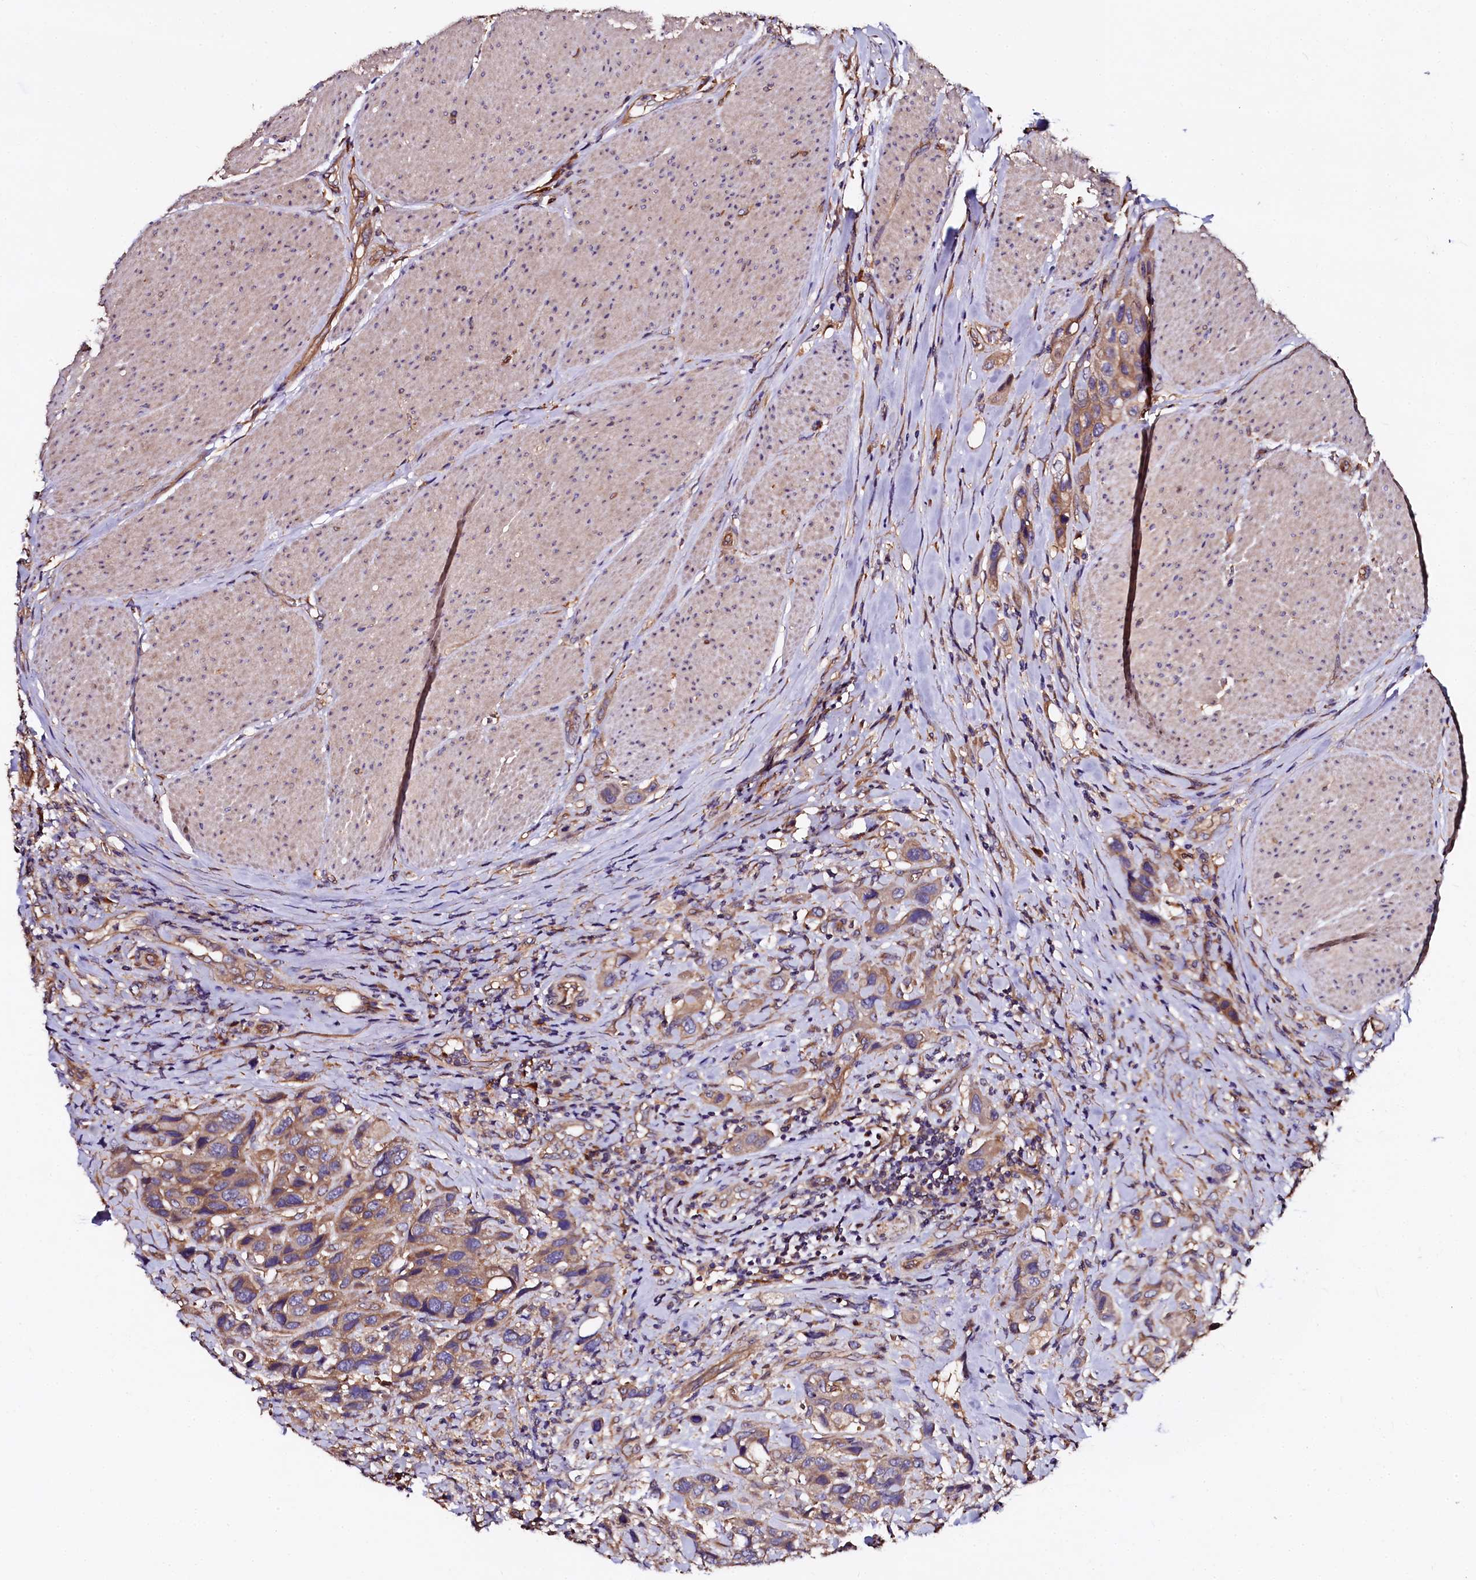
{"staining": {"intensity": "moderate", "quantity": ">75%", "location": "cytoplasmic/membranous"}, "tissue": "urothelial cancer", "cell_type": "Tumor cells", "image_type": "cancer", "snomed": [{"axis": "morphology", "description": "Urothelial carcinoma, High grade"}, {"axis": "topography", "description": "Urinary bladder"}], "caption": "Immunohistochemistry (IHC) histopathology image of high-grade urothelial carcinoma stained for a protein (brown), which reveals medium levels of moderate cytoplasmic/membranous positivity in about >75% of tumor cells.", "gene": "APPL2", "patient": {"sex": "male", "age": 50}}